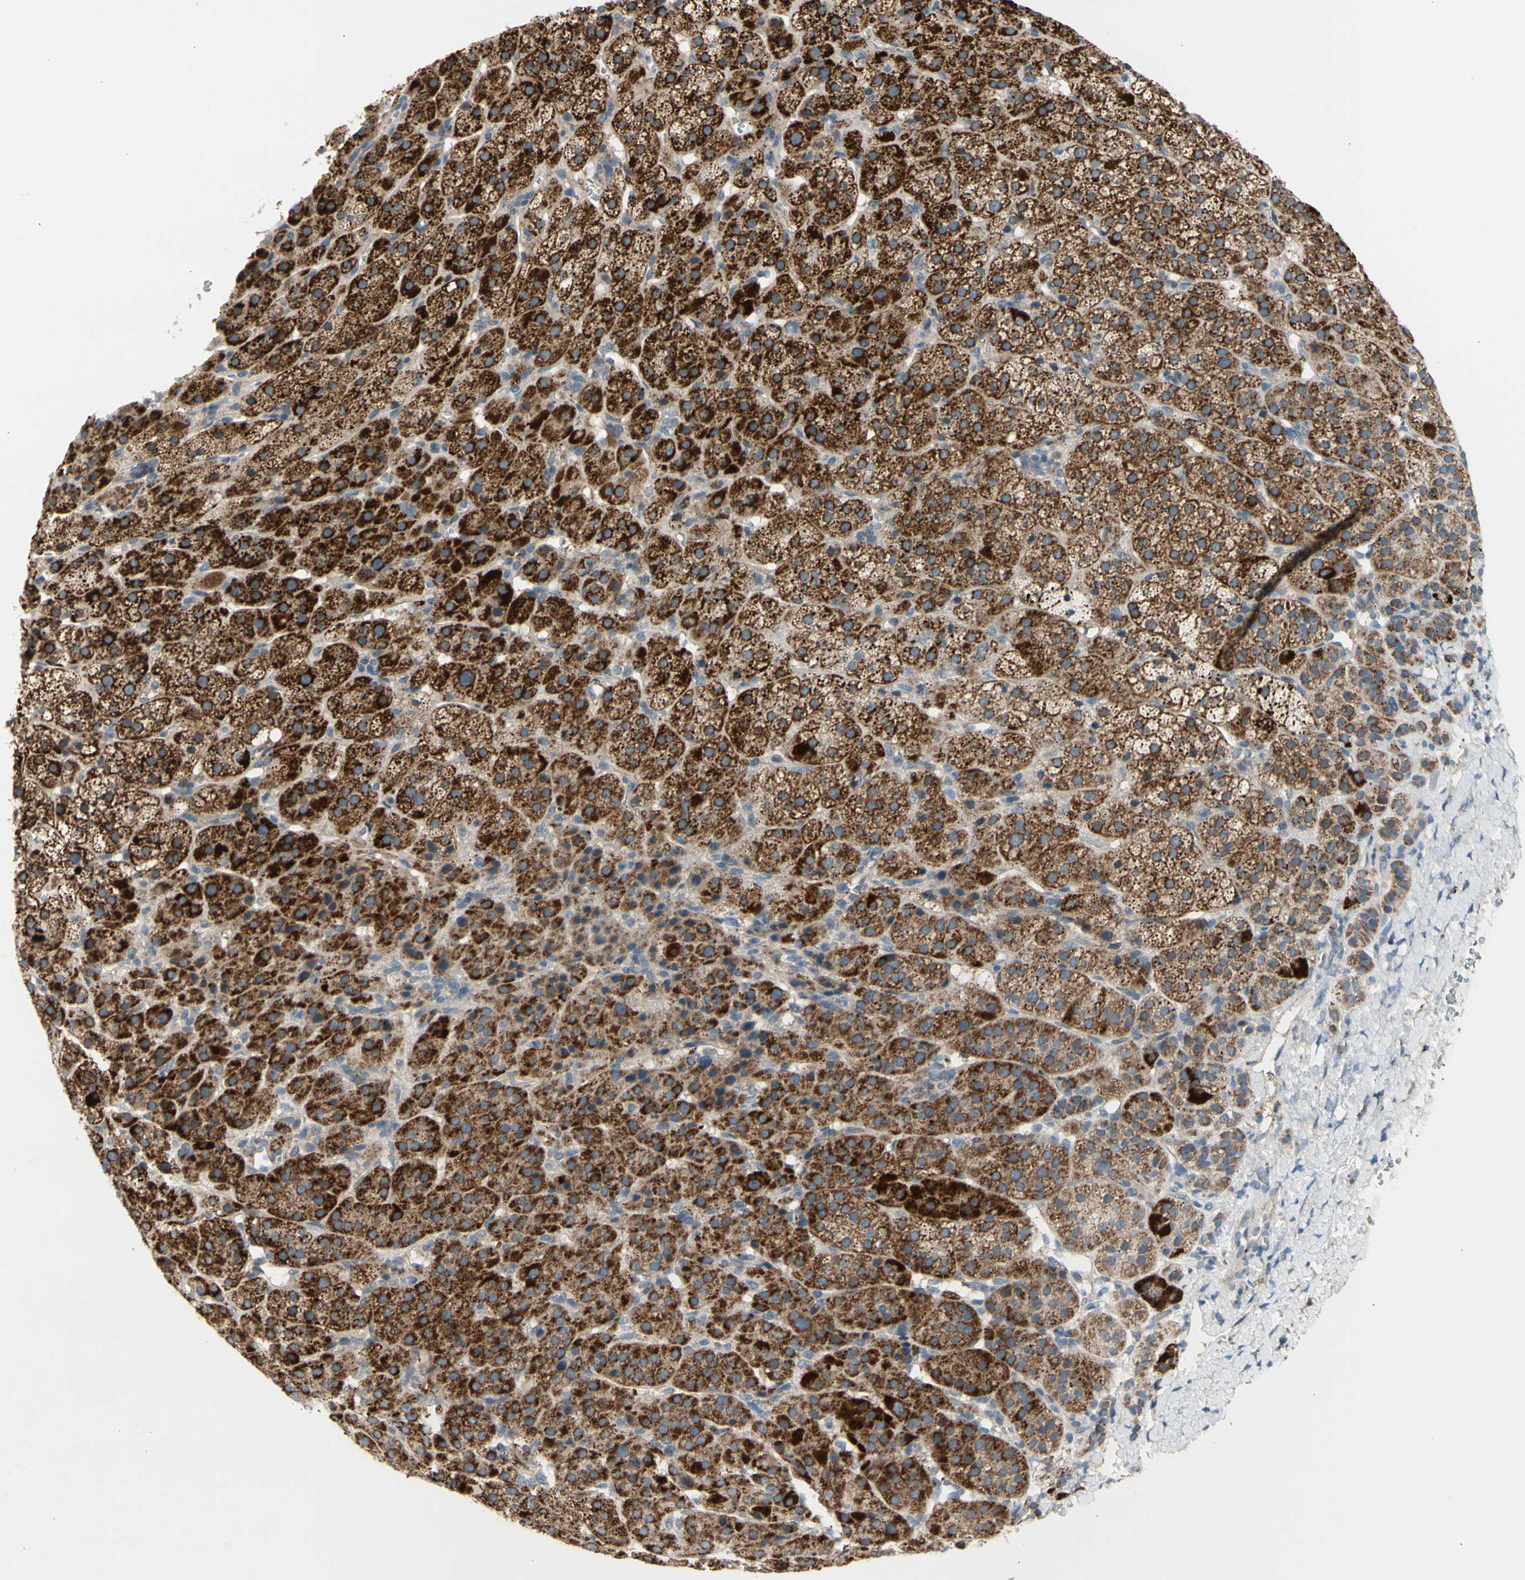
{"staining": {"intensity": "strong", "quantity": ">75%", "location": "cytoplasmic/membranous"}, "tissue": "adrenal gland", "cell_type": "Glandular cells", "image_type": "normal", "snomed": [{"axis": "morphology", "description": "Normal tissue, NOS"}, {"axis": "topography", "description": "Adrenal gland"}], "caption": "The micrograph exhibits staining of unremarkable adrenal gland, revealing strong cytoplasmic/membranous protein expression (brown color) within glandular cells. The staining was performed using DAB (3,3'-diaminobenzidine) to visualize the protein expression in brown, while the nuclei were stained in blue with hematoxylin (Magnification: 20x).", "gene": "GALNT5", "patient": {"sex": "male", "age": 35}}